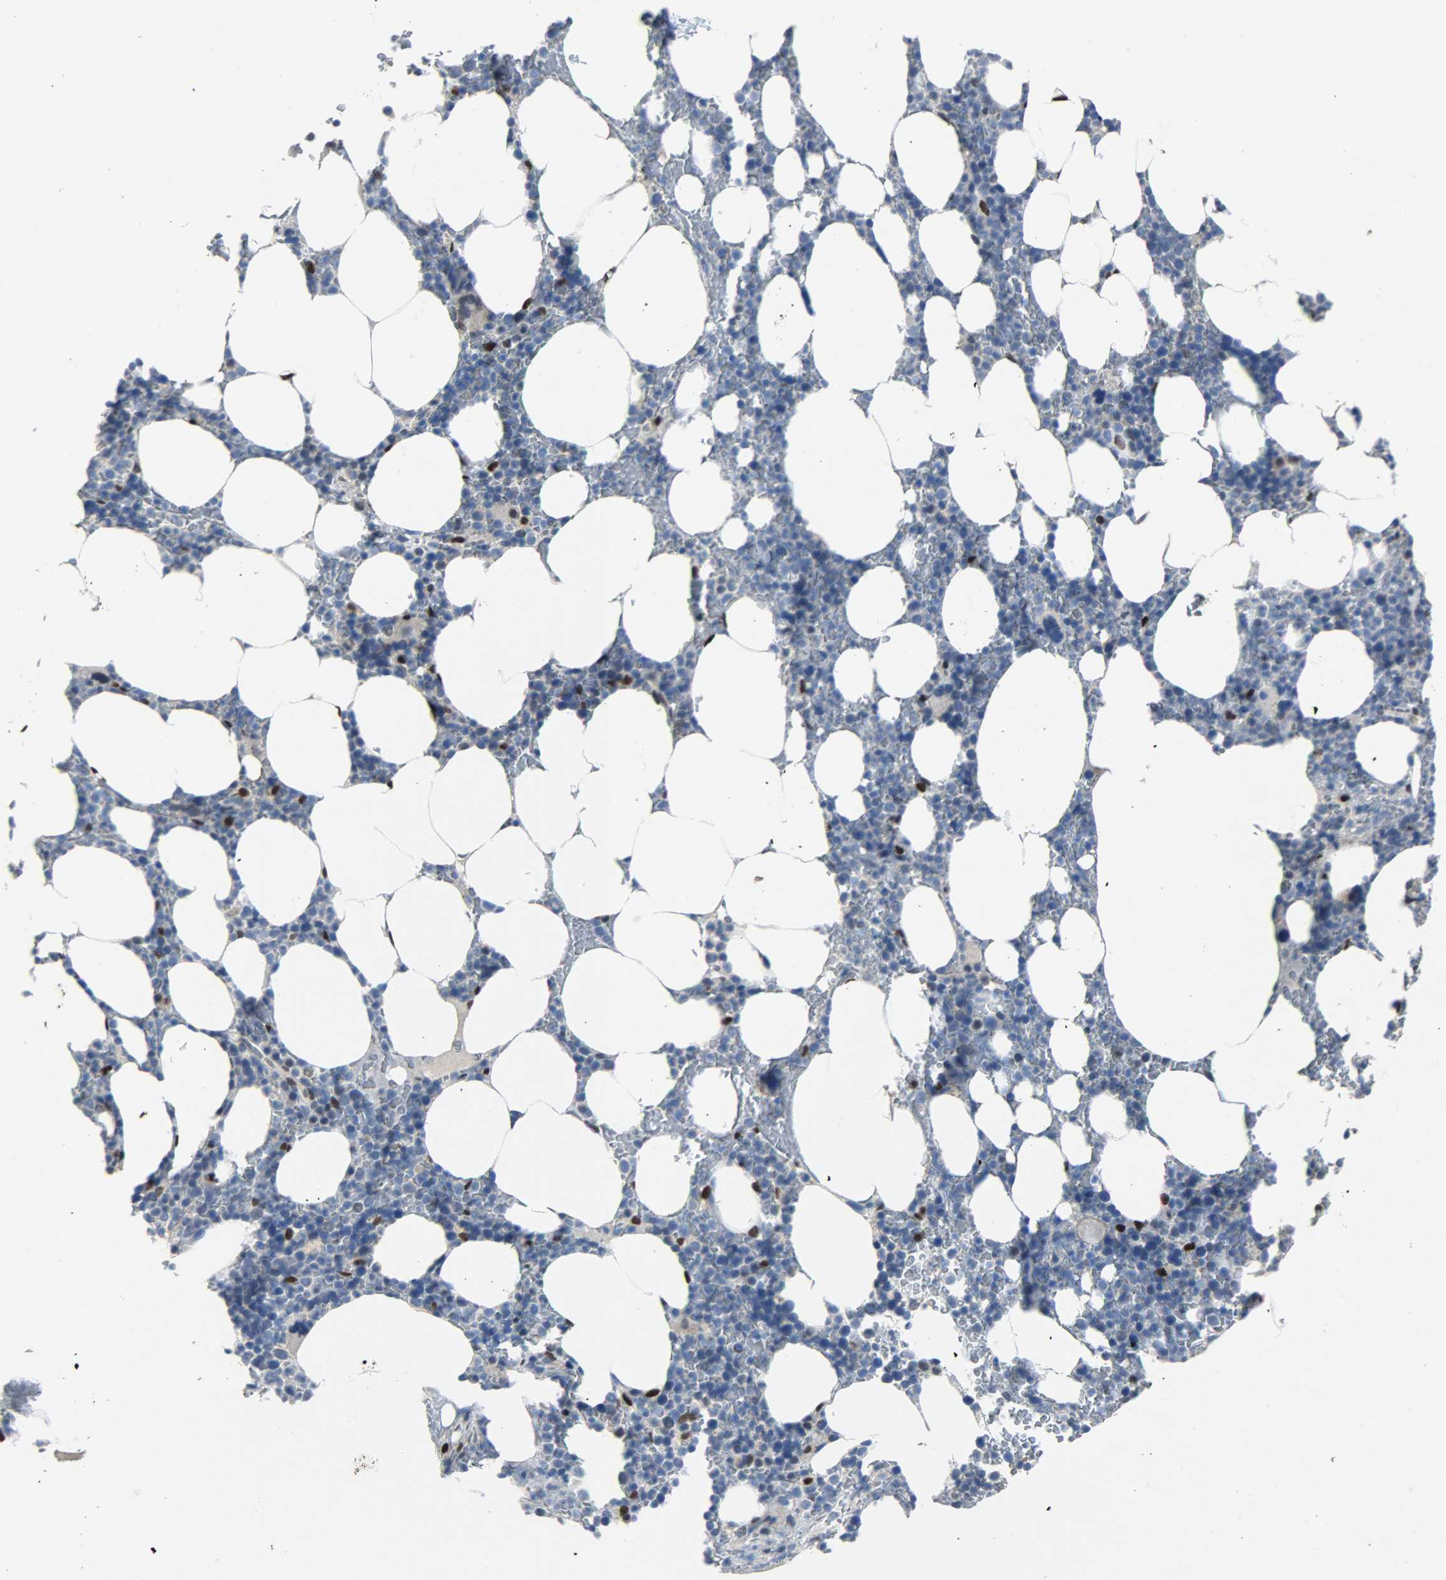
{"staining": {"intensity": "moderate", "quantity": "<25%", "location": "nuclear"}, "tissue": "bone marrow", "cell_type": "Hematopoietic cells", "image_type": "normal", "snomed": [{"axis": "morphology", "description": "Normal tissue, NOS"}, {"axis": "topography", "description": "Bone marrow"}], "caption": "Bone marrow stained with IHC reveals moderate nuclear expression in approximately <25% of hematopoietic cells.", "gene": "PPARG", "patient": {"sex": "female", "age": 66}}